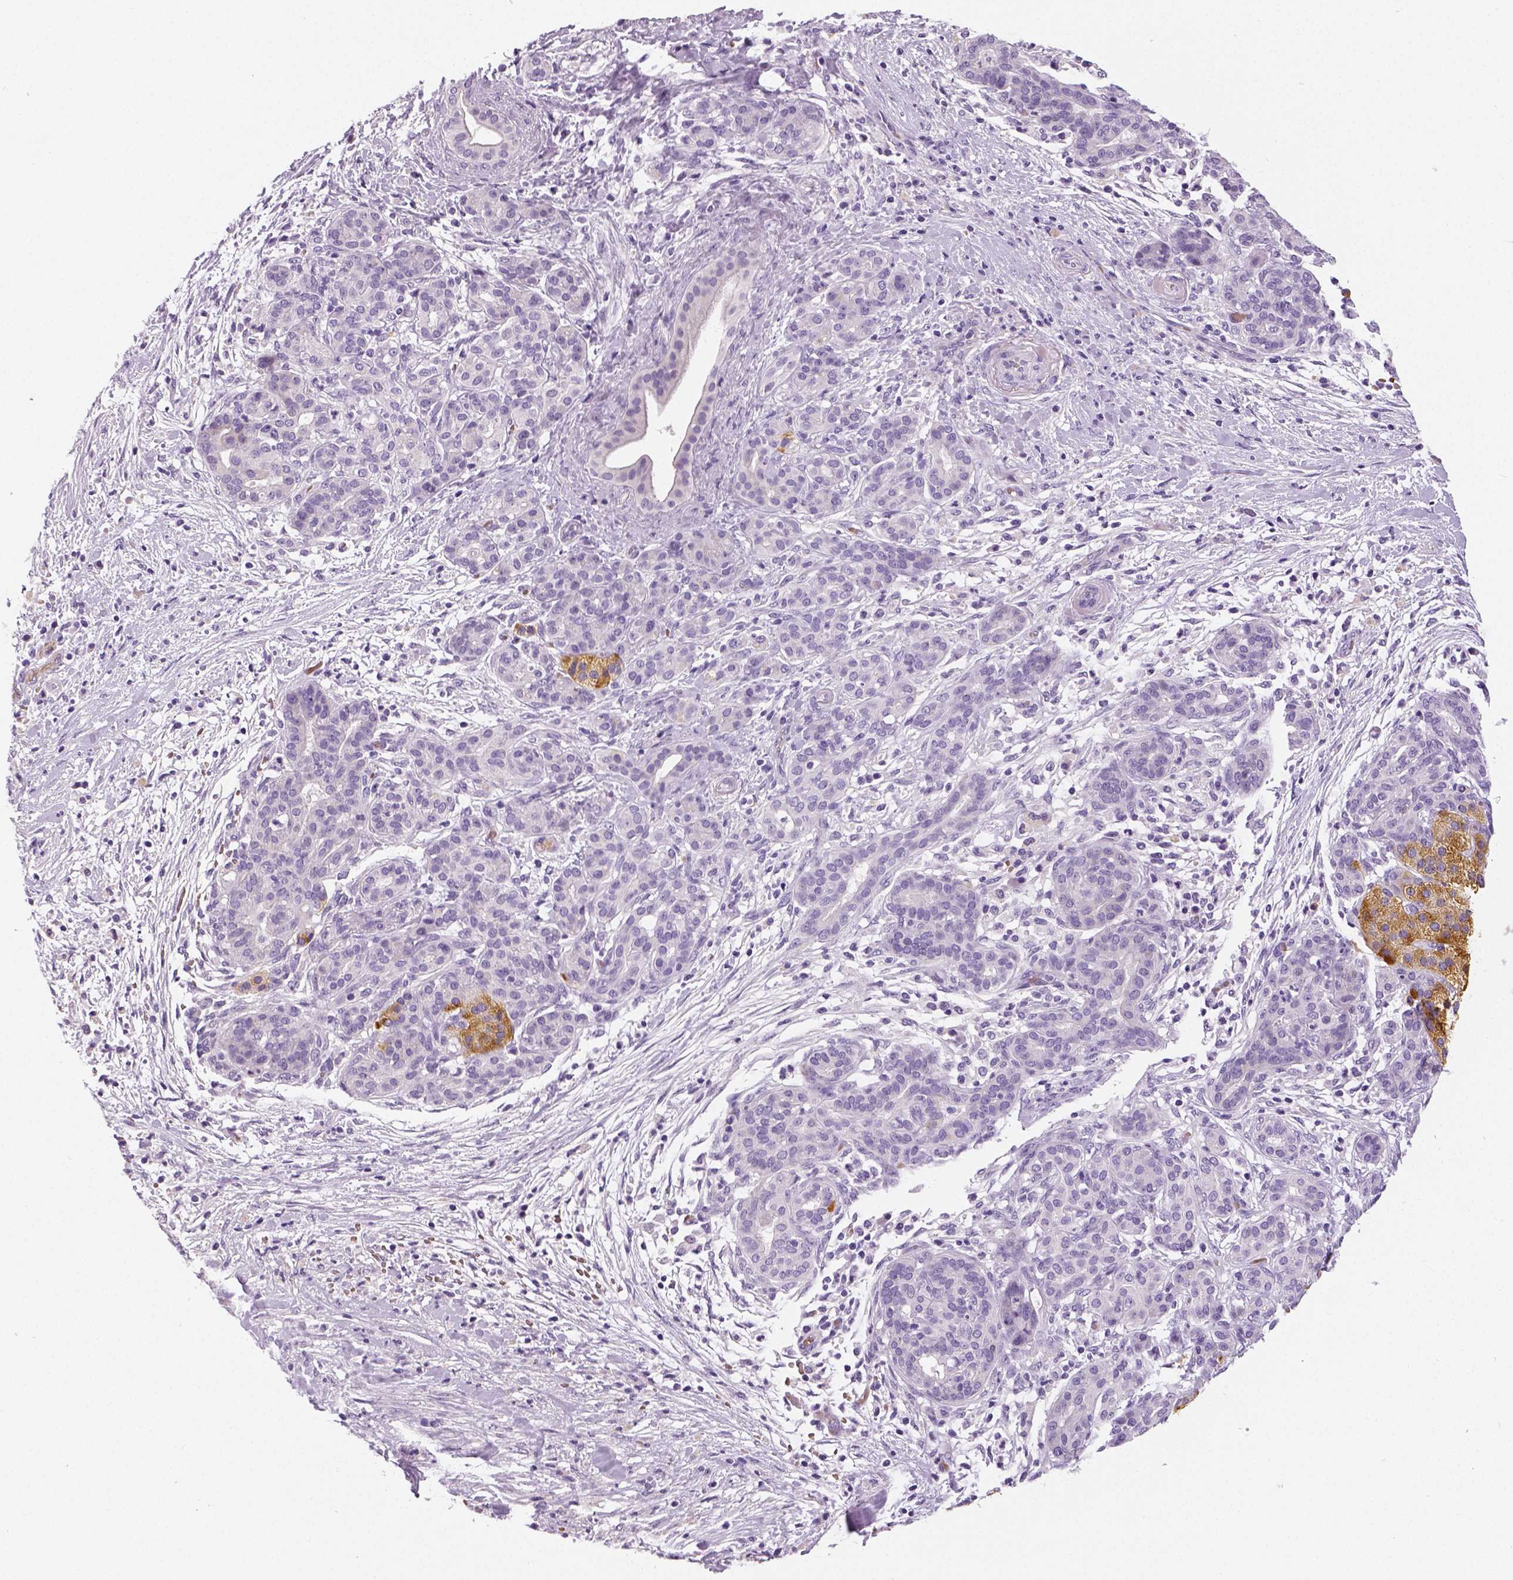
{"staining": {"intensity": "negative", "quantity": "none", "location": "none"}, "tissue": "pancreatic cancer", "cell_type": "Tumor cells", "image_type": "cancer", "snomed": [{"axis": "morphology", "description": "Adenocarcinoma, NOS"}, {"axis": "topography", "description": "Pancreas"}], "caption": "Tumor cells show no significant protein staining in pancreatic cancer (adenocarcinoma).", "gene": "TSPAN7", "patient": {"sex": "male", "age": 44}}